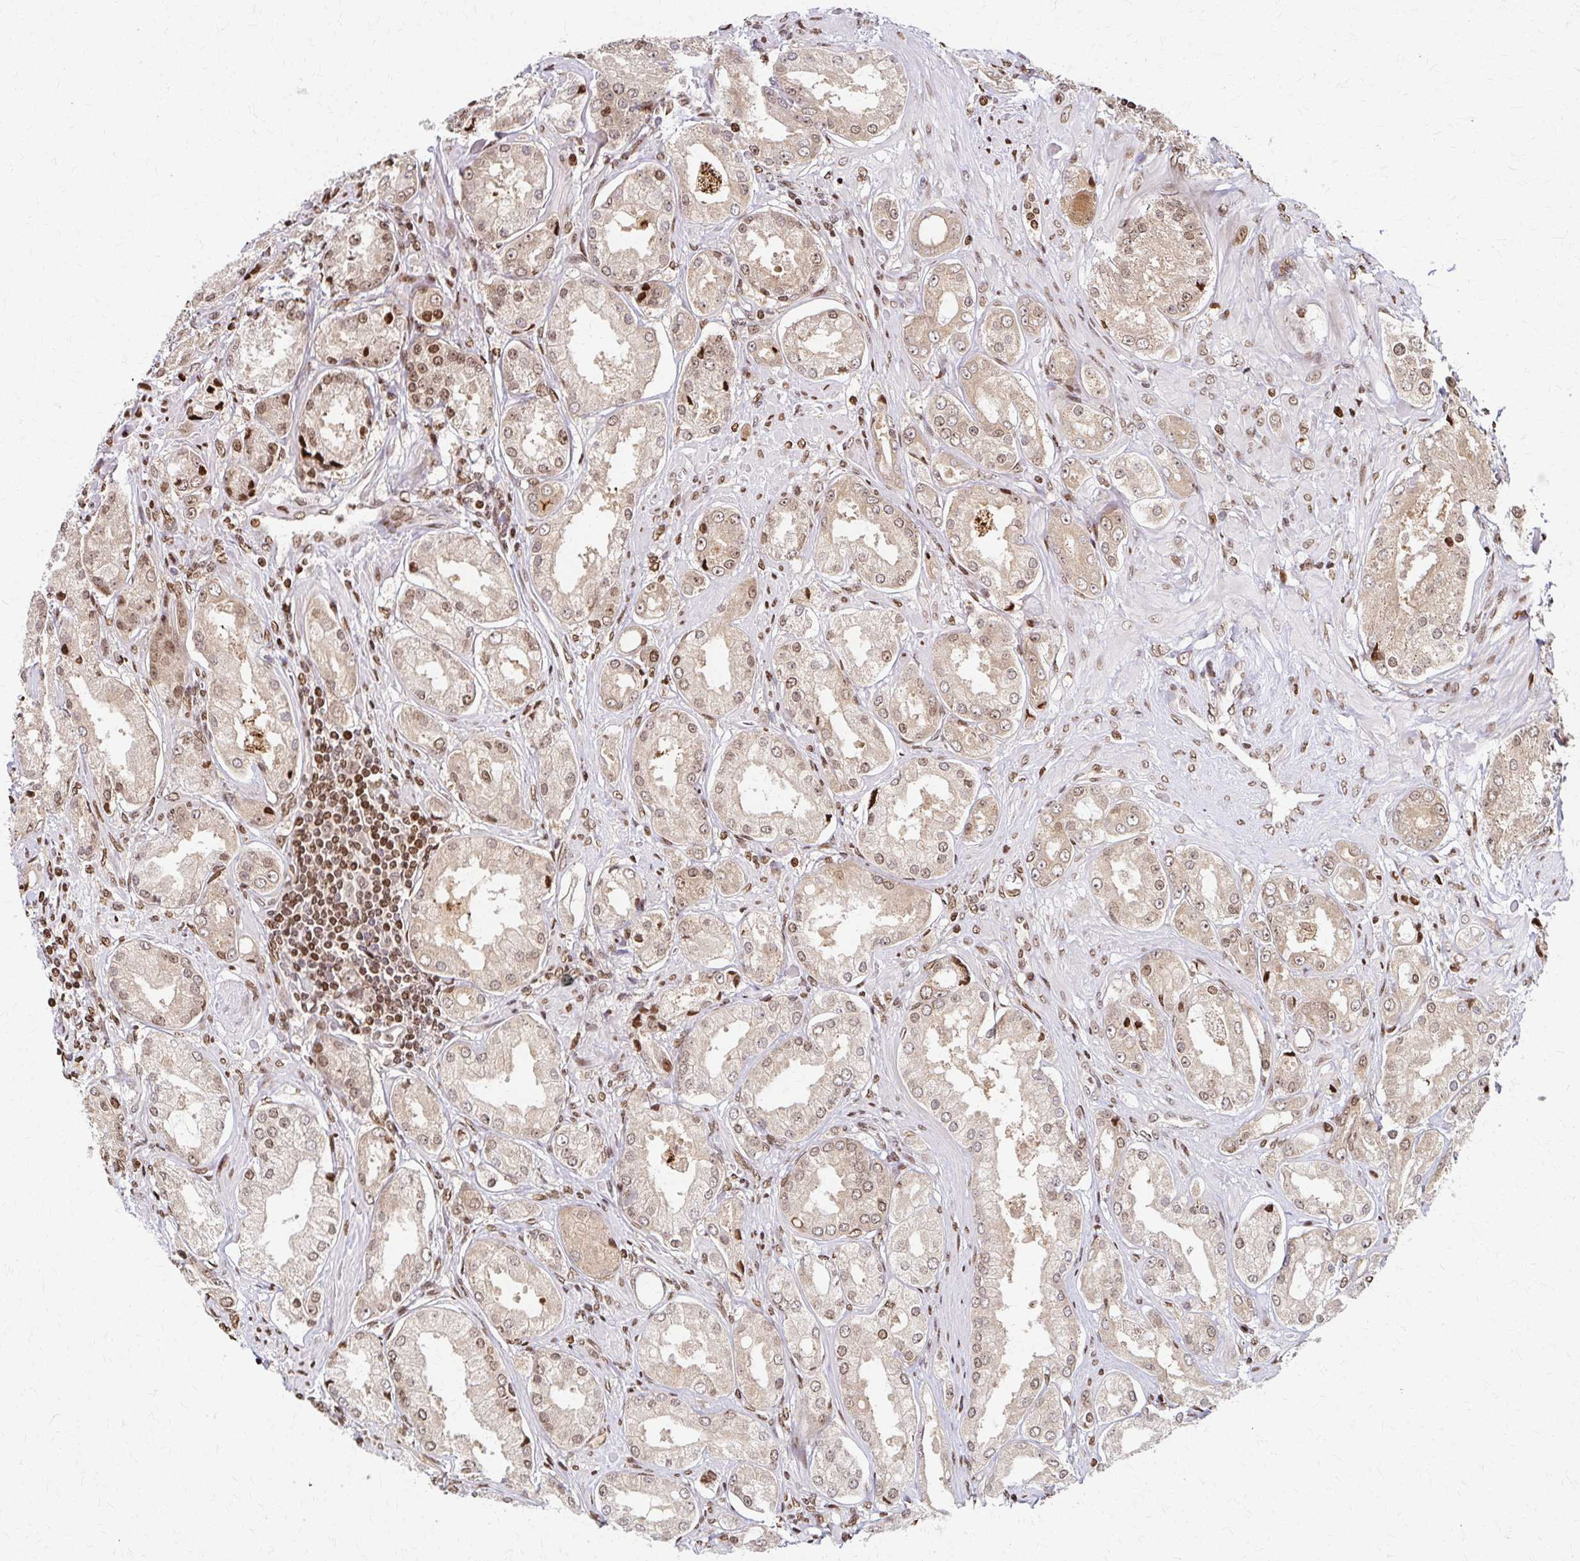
{"staining": {"intensity": "moderate", "quantity": "<25%", "location": "nuclear"}, "tissue": "prostate cancer", "cell_type": "Tumor cells", "image_type": "cancer", "snomed": [{"axis": "morphology", "description": "Adenocarcinoma, Low grade"}, {"axis": "topography", "description": "Prostate"}], "caption": "Prostate cancer (adenocarcinoma (low-grade)) stained for a protein exhibits moderate nuclear positivity in tumor cells. The staining is performed using DAB brown chromogen to label protein expression. The nuclei are counter-stained blue using hematoxylin.", "gene": "PSMD7", "patient": {"sex": "male", "age": 68}}